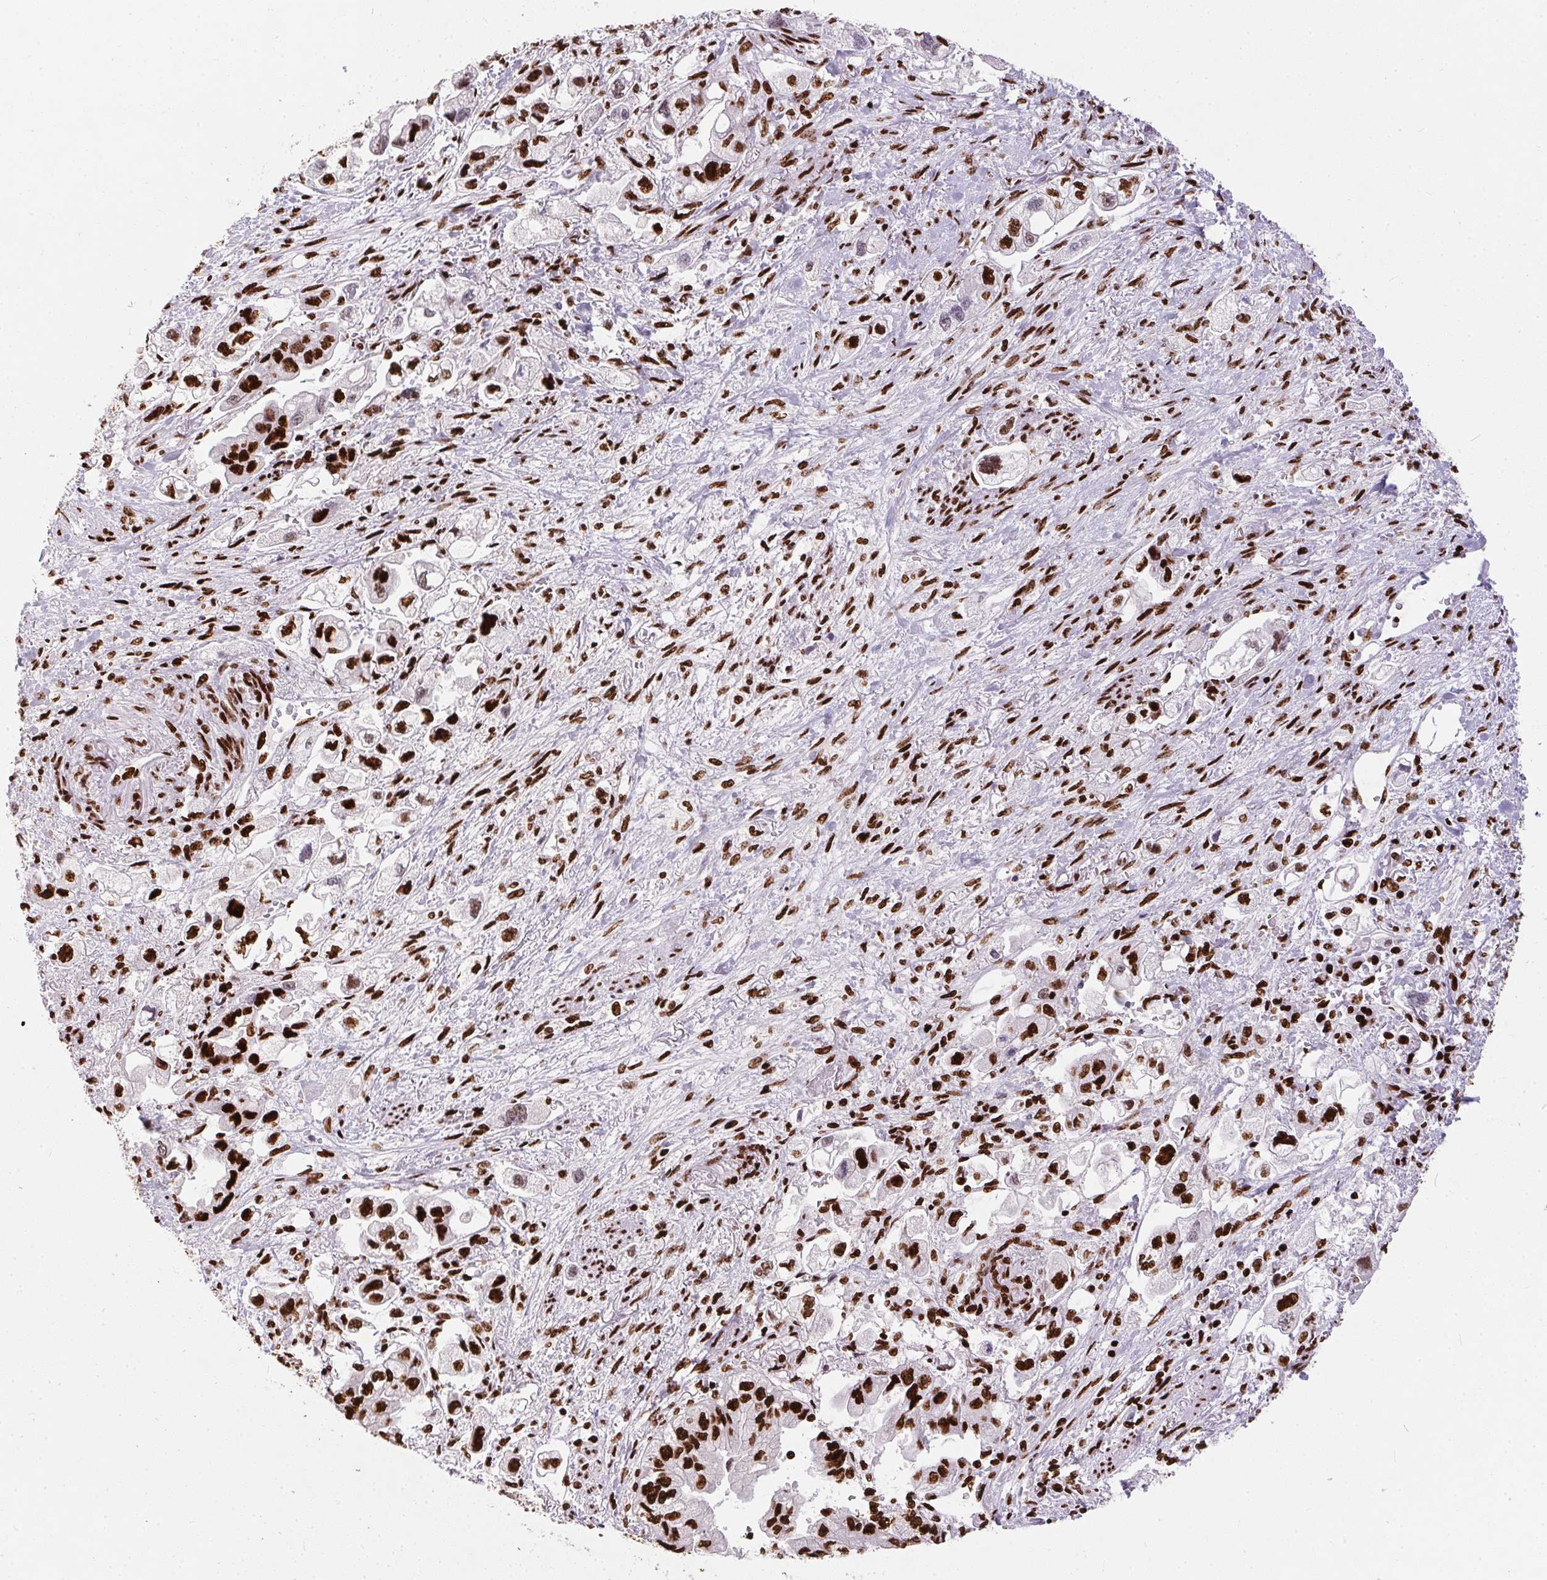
{"staining": {"intensity": "strong", "quantity": "25%-75%", "location": "nuclear"}, "tissue": "stomach cancer", "cell_type": "Tumor cells", "image_type": "cancer", "snomed": [{"axis": "morphology", "description": "Normal tissue, NOS"}, {"axis": "morphology", "description": "Adenocarcinoma, NOS"}, {"axis": "topography", "description": "Stomach"}], "caption": "Strong nuclear expression is present in approximately 25%-75% of tumor cells in stomach cancer (adenocarcinoma).", "gene": "PAGE3", "patient": {"sex": "male", "age": 62}}